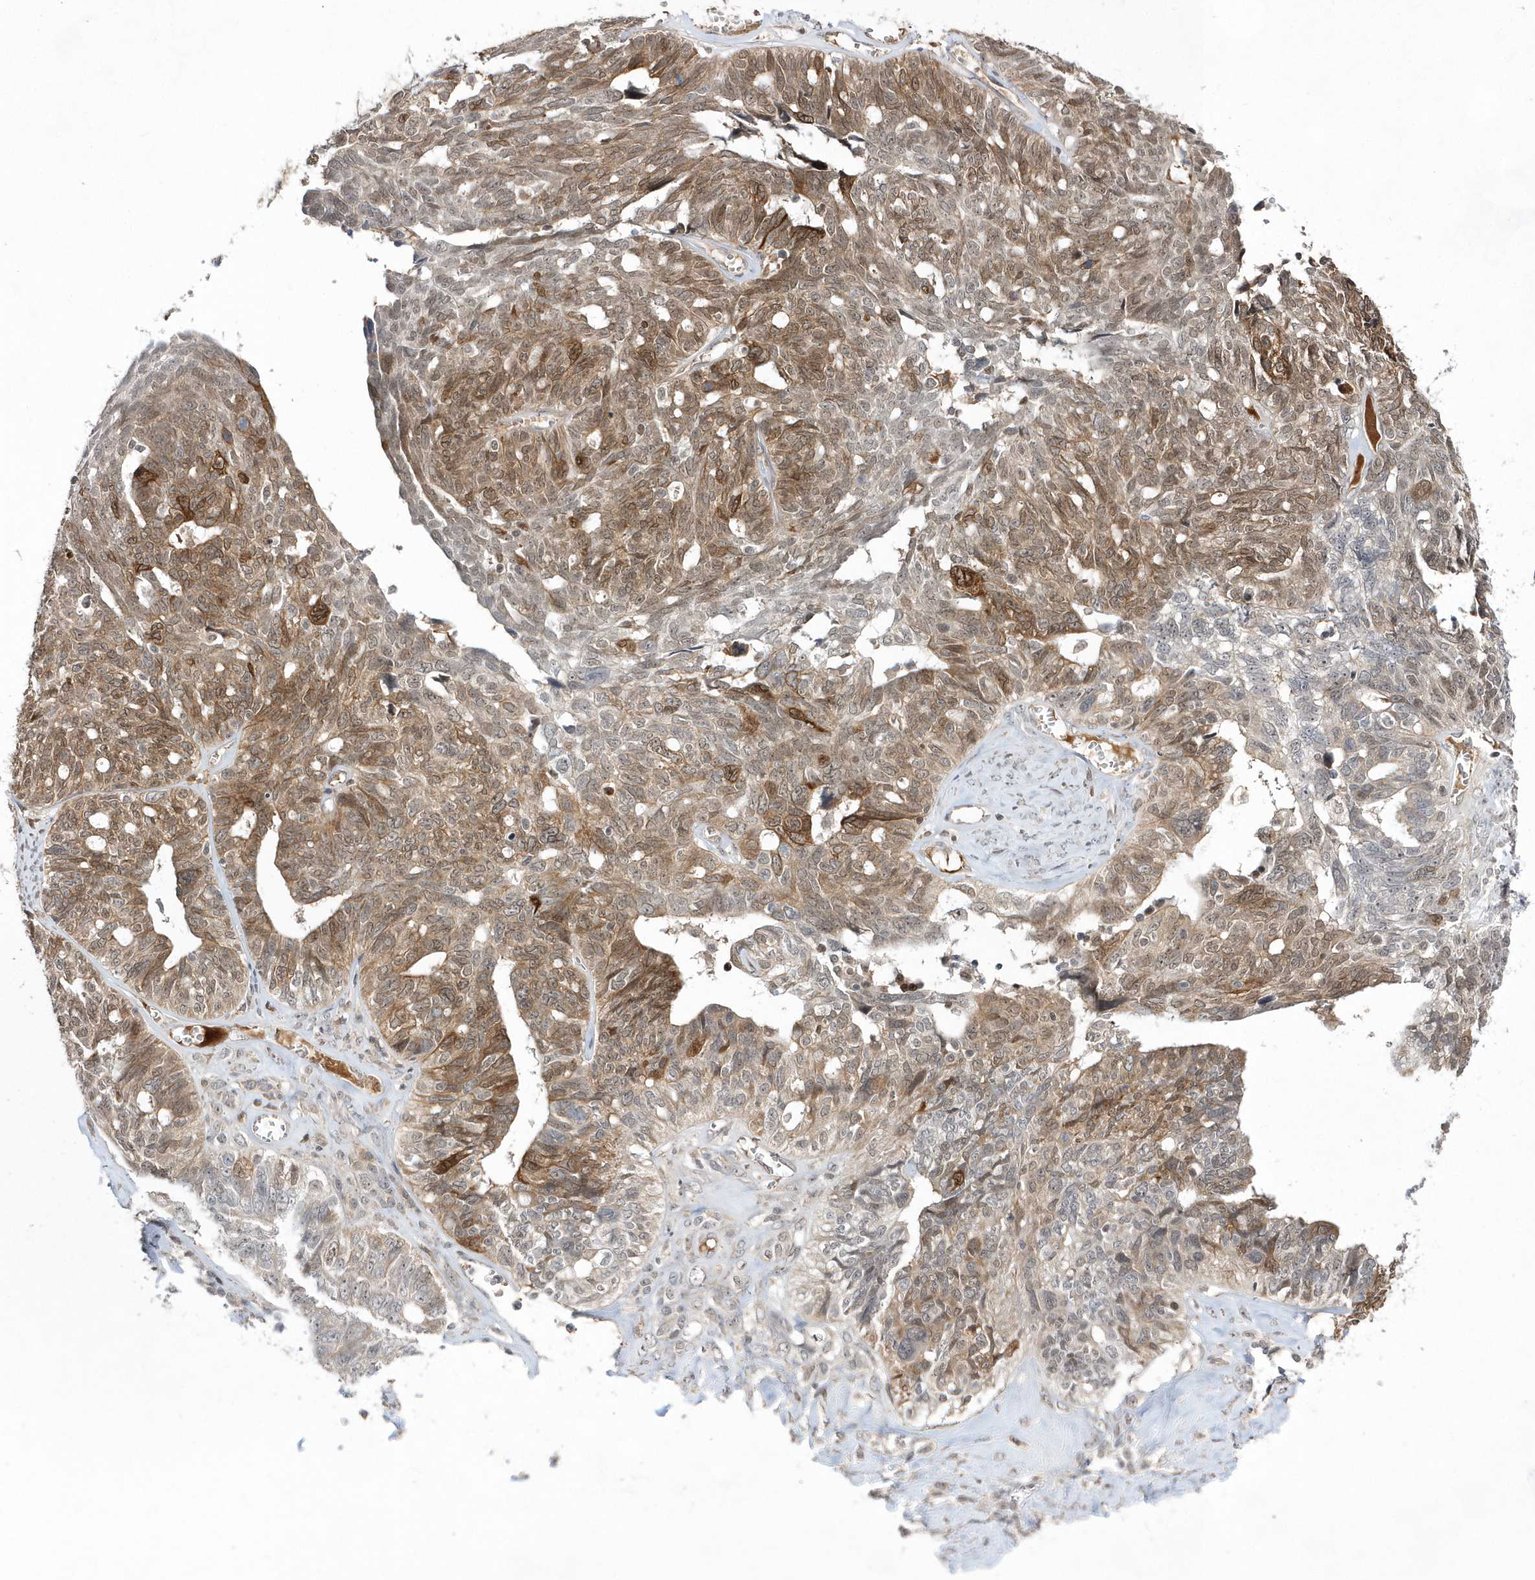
{"staining": {"intensity": "moderate", "quantity": ">75%", "location": "cytoplasmic/membranous,nuclear"}, "tissue": "ovarian cancer", "cell_type": "Tumor cells", "image_type": "cancer", "snomed": [{"axis": "morphology", "description": "Cystadenocarcinoma, serous, NOS"}, {"axis": "topography", "description": "Ovary"}], "caption": "Immunohistochemical staining of serous cystadenocarcinoma (ovarian) displays moderate cytoplasmic/membranous and nuclear protein expression in about >75% of tumor cells.", "gene": "TMEM132B", "patient": {"sex": "female", "age": 79}}